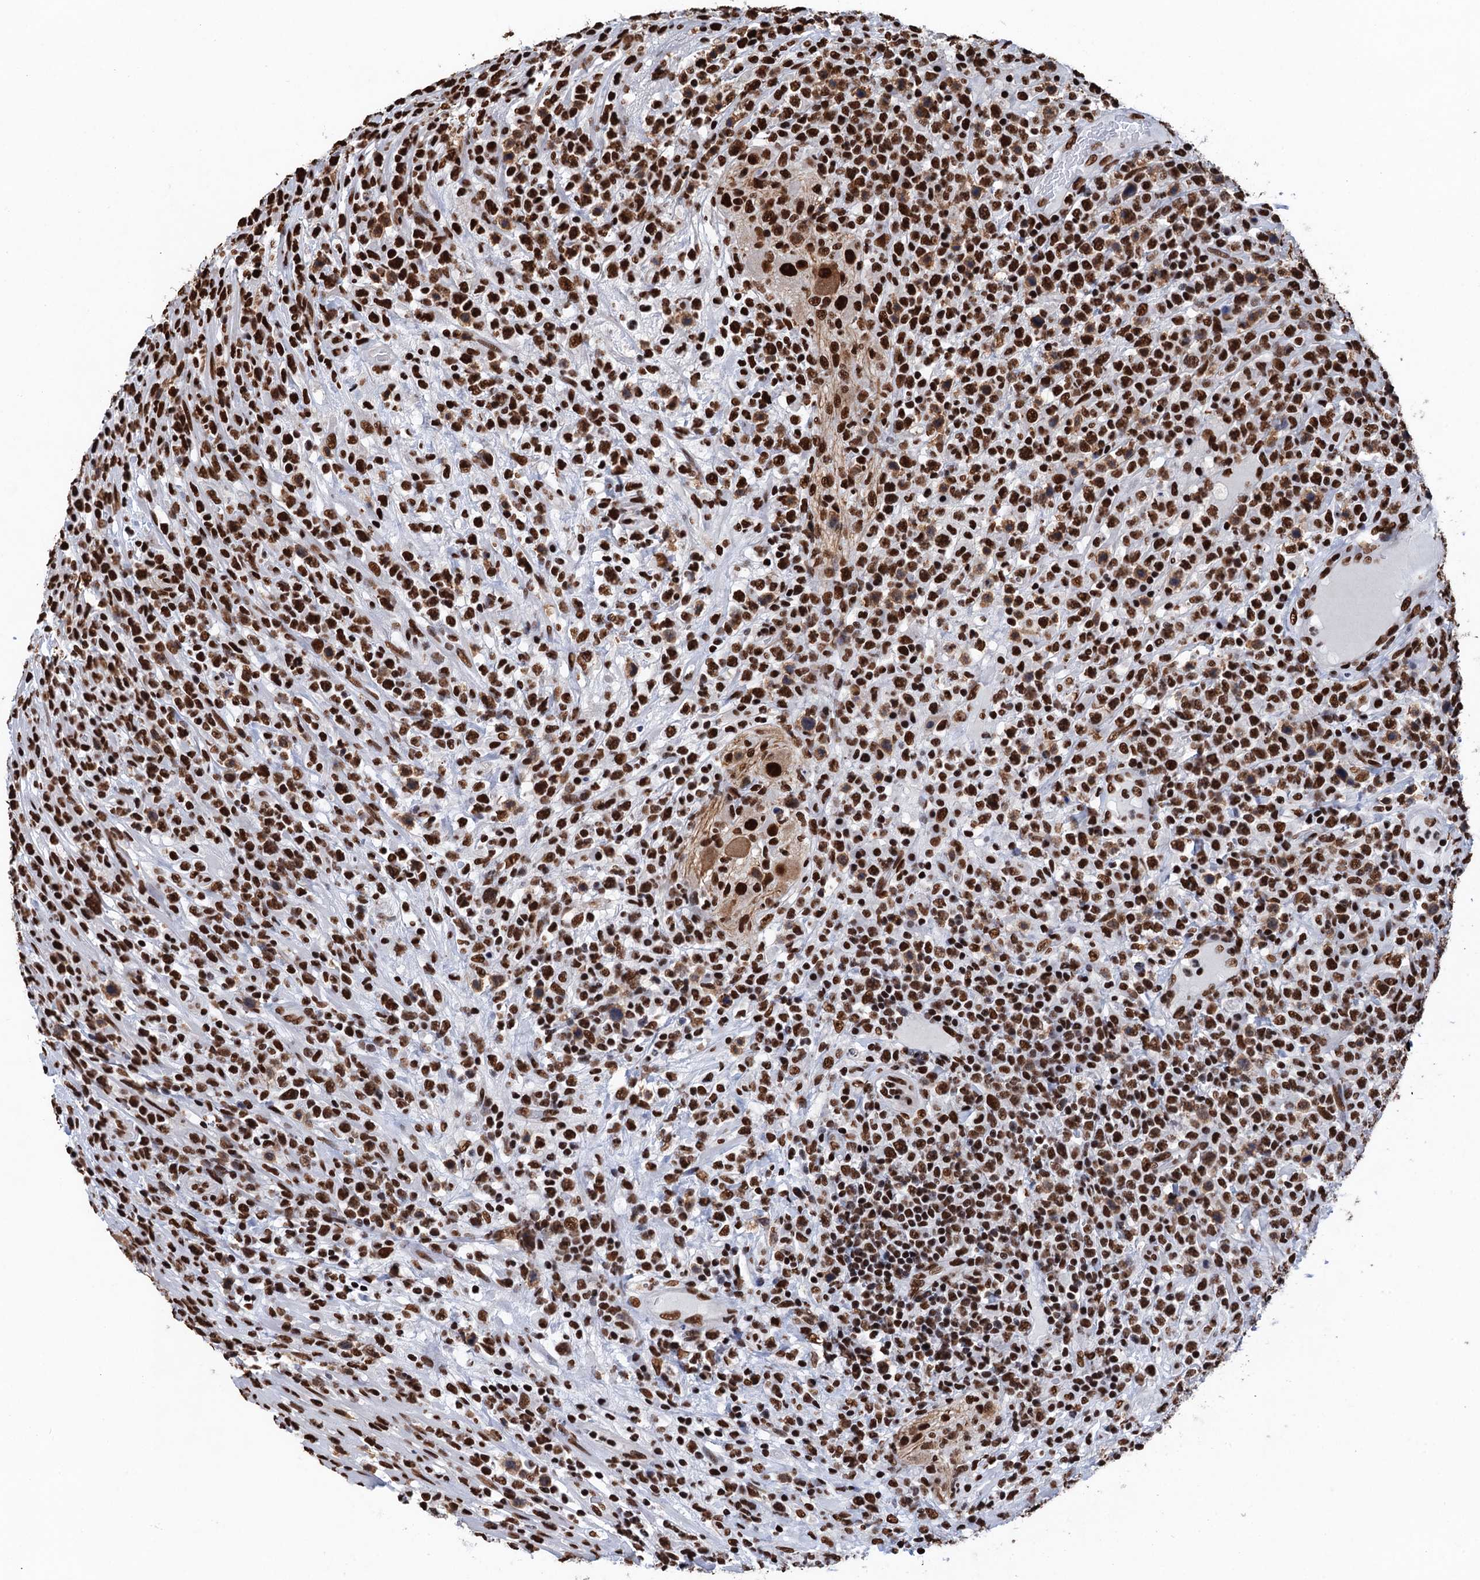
{"staining": {"intensity": "strong", "quantity": ">75%", "location": "nuclear"}, "tissue": "lymphoma", "cell_type": "Tumor cells", "image_type": "cancer", "snomed": [{"axis": "morphology", "description": "Malignant lymphoma, non-Hodgkin's type, High grade"}, {"axis": "topography", "description": "Colon"}], "caption": "A photomicrograph of human lymphoma stained for a protein demonstrates strong nuclear brown staining in tumor cells. The protein of interest is shown in brown color, while the nuclei are stained blue.", "gene": "UBA2", "patient": {"sex": "female", "age": 53}}